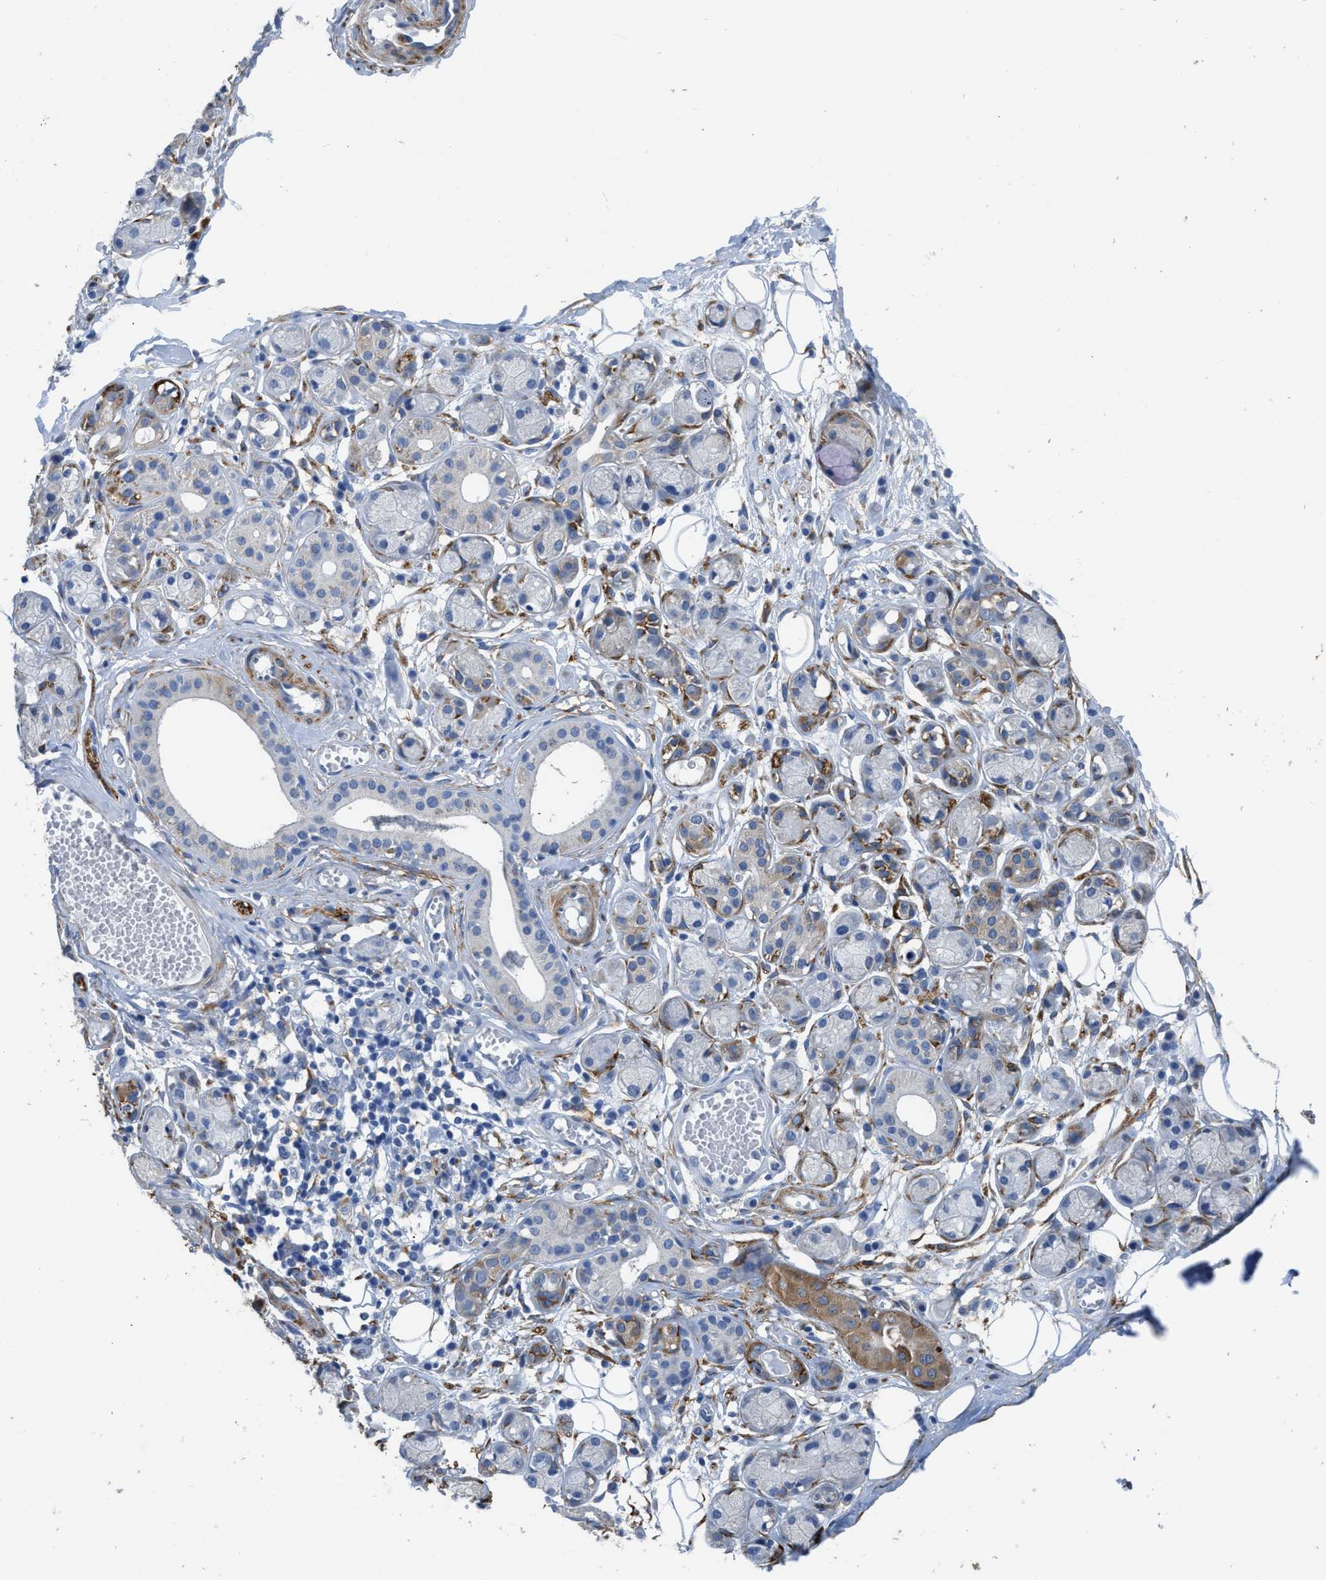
{"staining": {"intensity": "negative", "quantity": "none", "location": "none"}, "tissue": "adipose tissue", "cell_type": "Adipocytes", "image_type": "normal", "snomed": [{"axis": "morphology", "description": "Normal tissue, NOS"}, {"axis": "morphology", "description": "Inflammation, NOS"}, {"axis": "topography", "description": "Salivary gland"}, {"axis": "topography", "description": "Peripheral nerve tissue"}], "caption": "High power microscopy micrograph of an immunohistochemistry (IHC) histopathology image of unremarkable adipose tissue, revealing no significant positivity in adipocytes.", "gene": "ZSWIM5", "patient": {"sex": "female", "age": 75}}